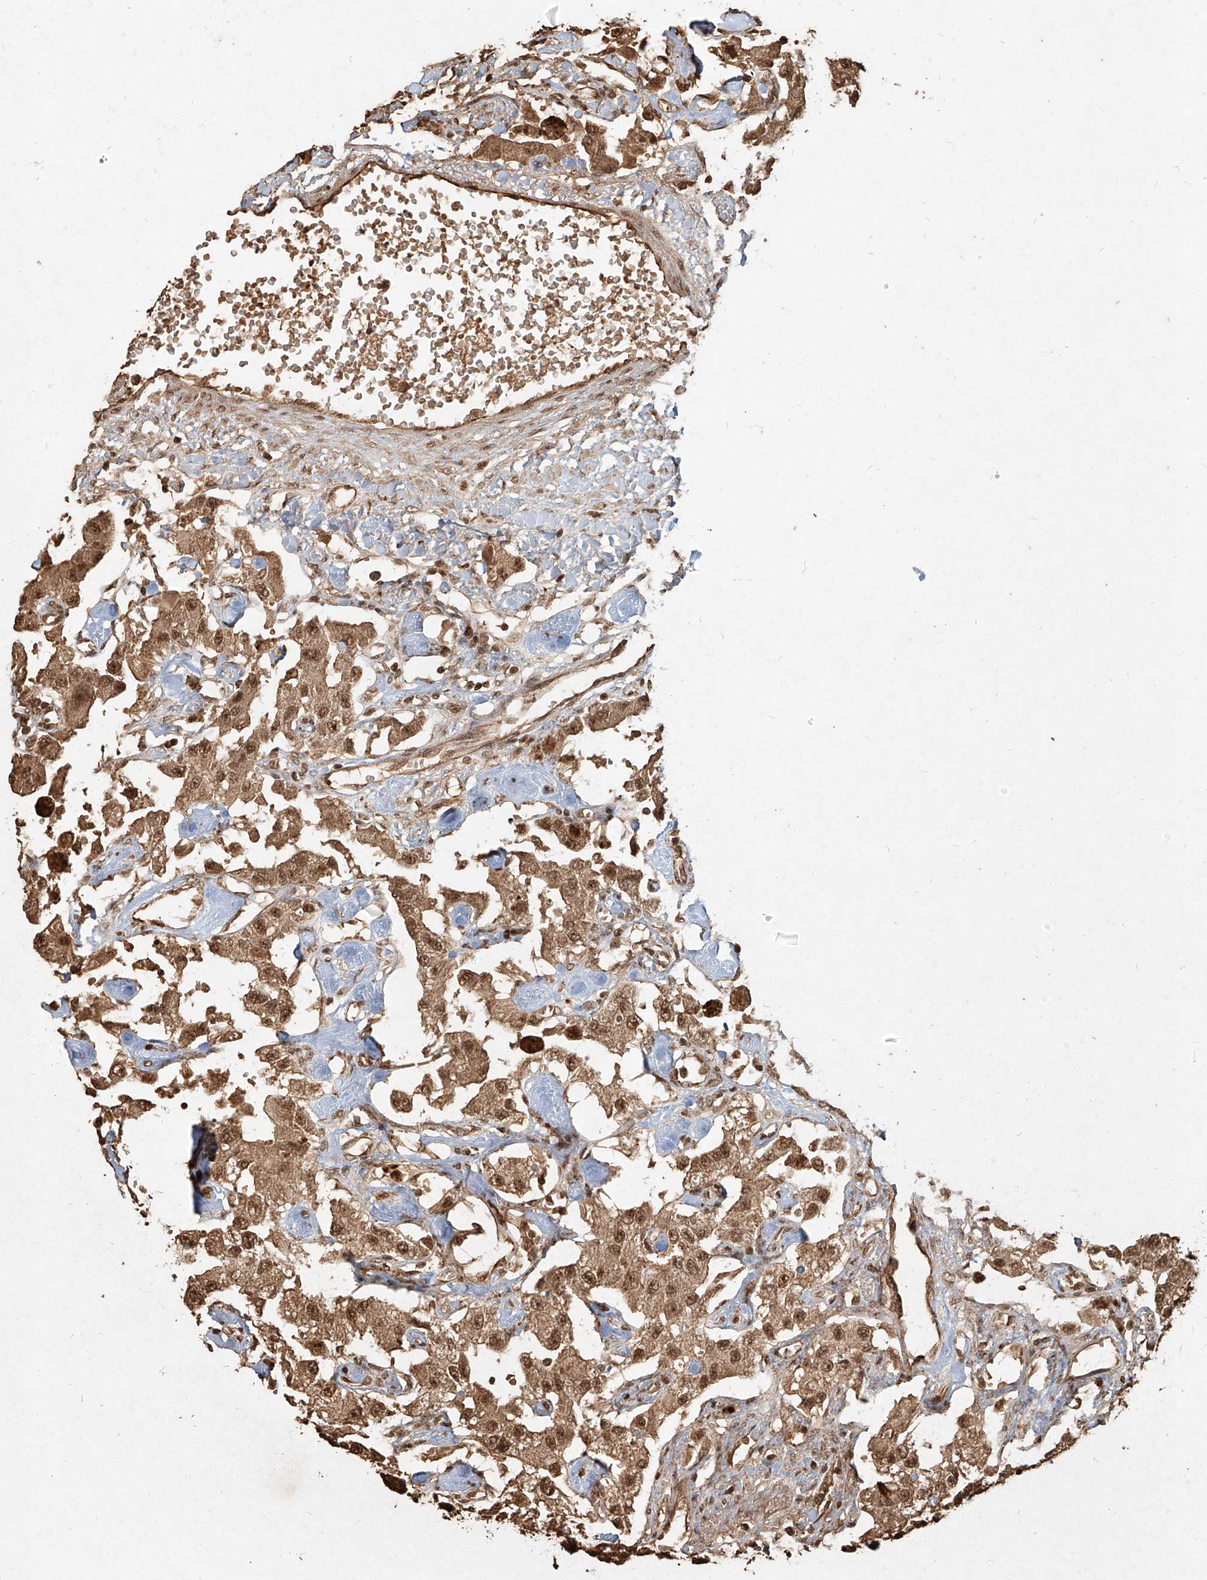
{"staining": {"intensity": "moderate", "quantity": ">75%", "location": "cytoplasmic/membranous,nuclear"}, "tissue": "carcinoid", "cell_type": "Tumor cells", "image_type": "cancer", "snomed": [{"axis": "morphology", "description": "Carcinoid, malignant, NOS"}, {"axis": "topography", "description": "Pancreas"}], "caption": "Immunohistochemistry micrograph of carcinoid stained for a protein (brown), which demonstrates medium levels of moderate cytoplasmic/membranous and nuclear staining in about >75% of tumor cells.", "gene": "UBE2K", "patient": {"sex": "male", "age": 41}}